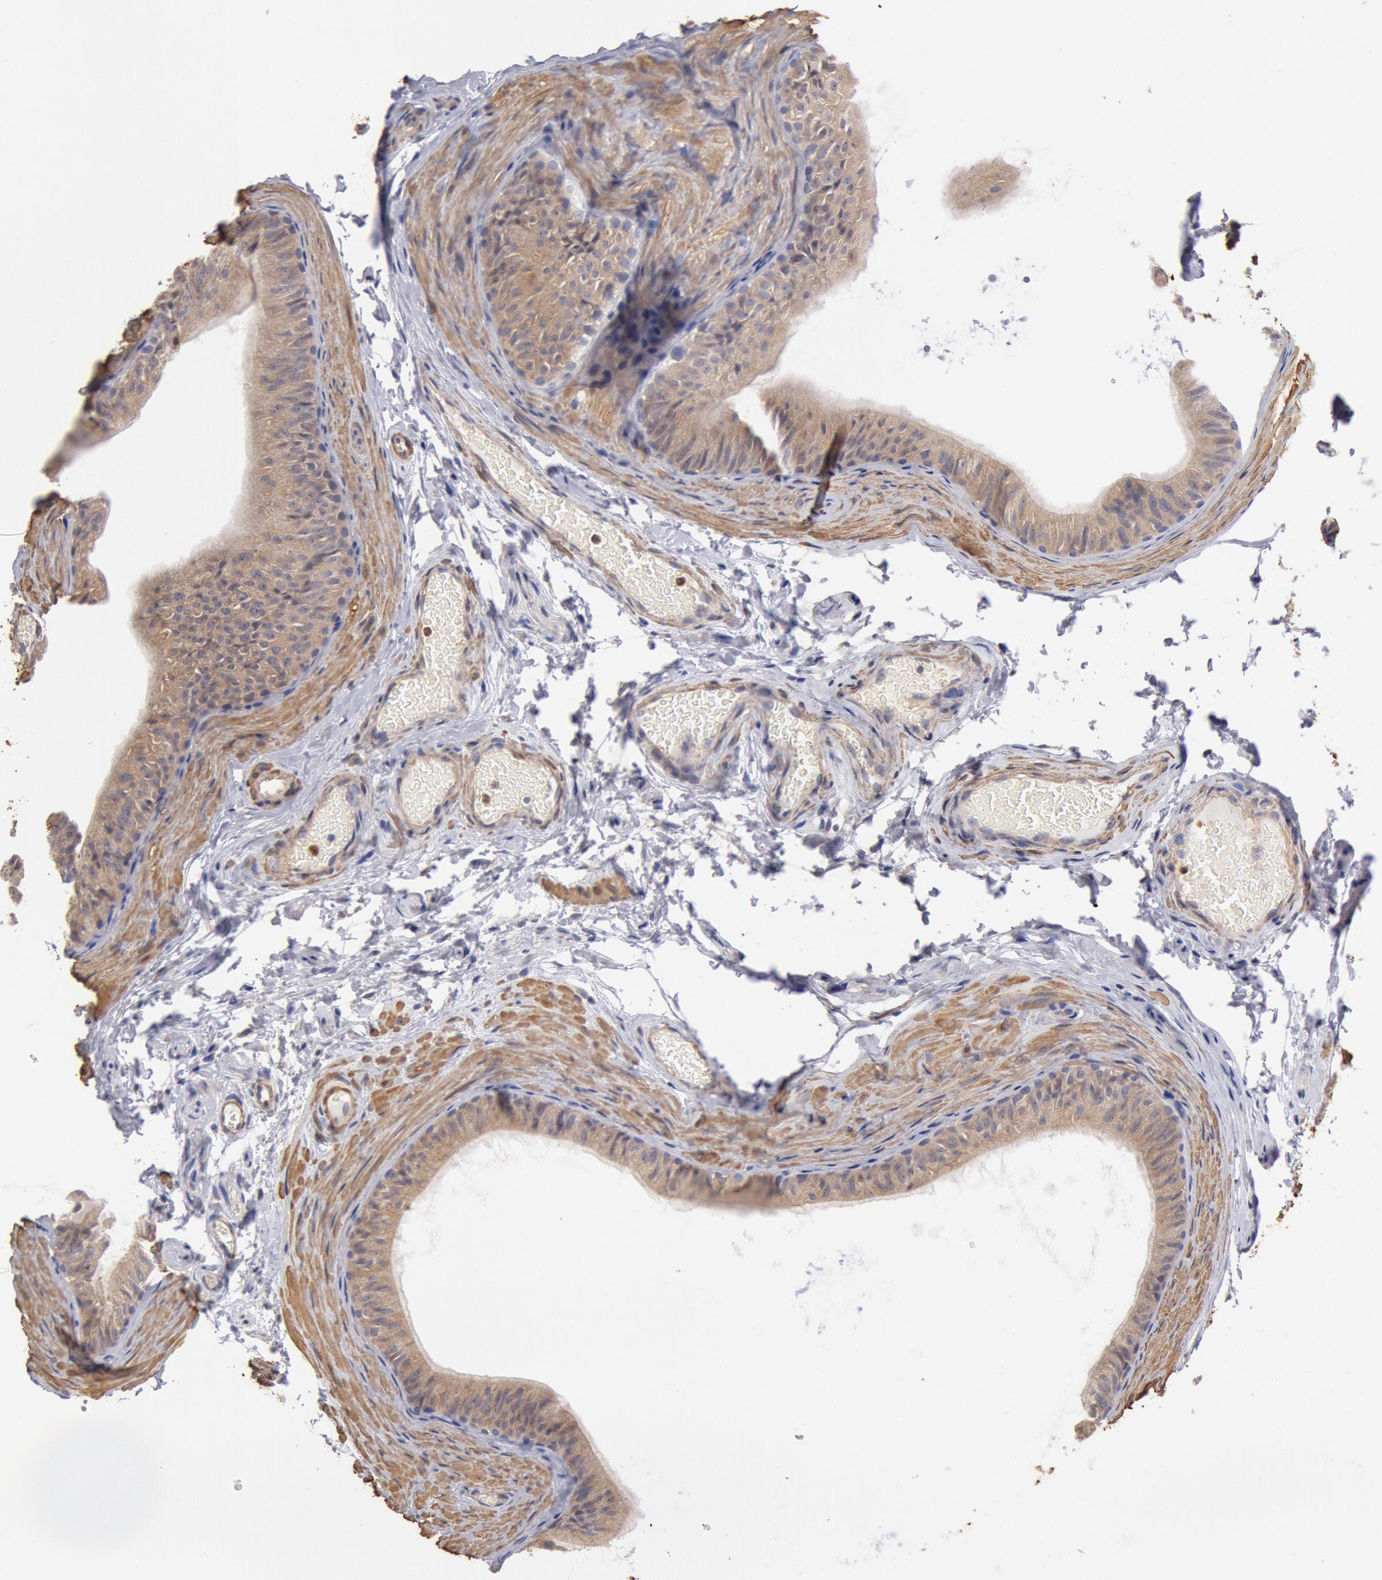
{"staining": {"intensity": "moderate", "quantity": "25%-75%", "location": "cytoplasmic/membranous"}, "tissue": "epididymis", "cell_type": "Glandular cells", "image_type": "normal", "snomed": [{"axis": "morphology", "description": "Normal tissue, NOS"}, {"axis": "topography", "description": "Testis"}, {"axis": "topography", "description": "Epididymis"}], "caption": "The image demonstrates immunohistochemical staining of normal epididymis. There is moderate cytoplasmic/membranous staining is appreciated in about 25%-75% of glandular cells.", "gene": "TMED8", "patient": {"sex": "male", "age": 36}}